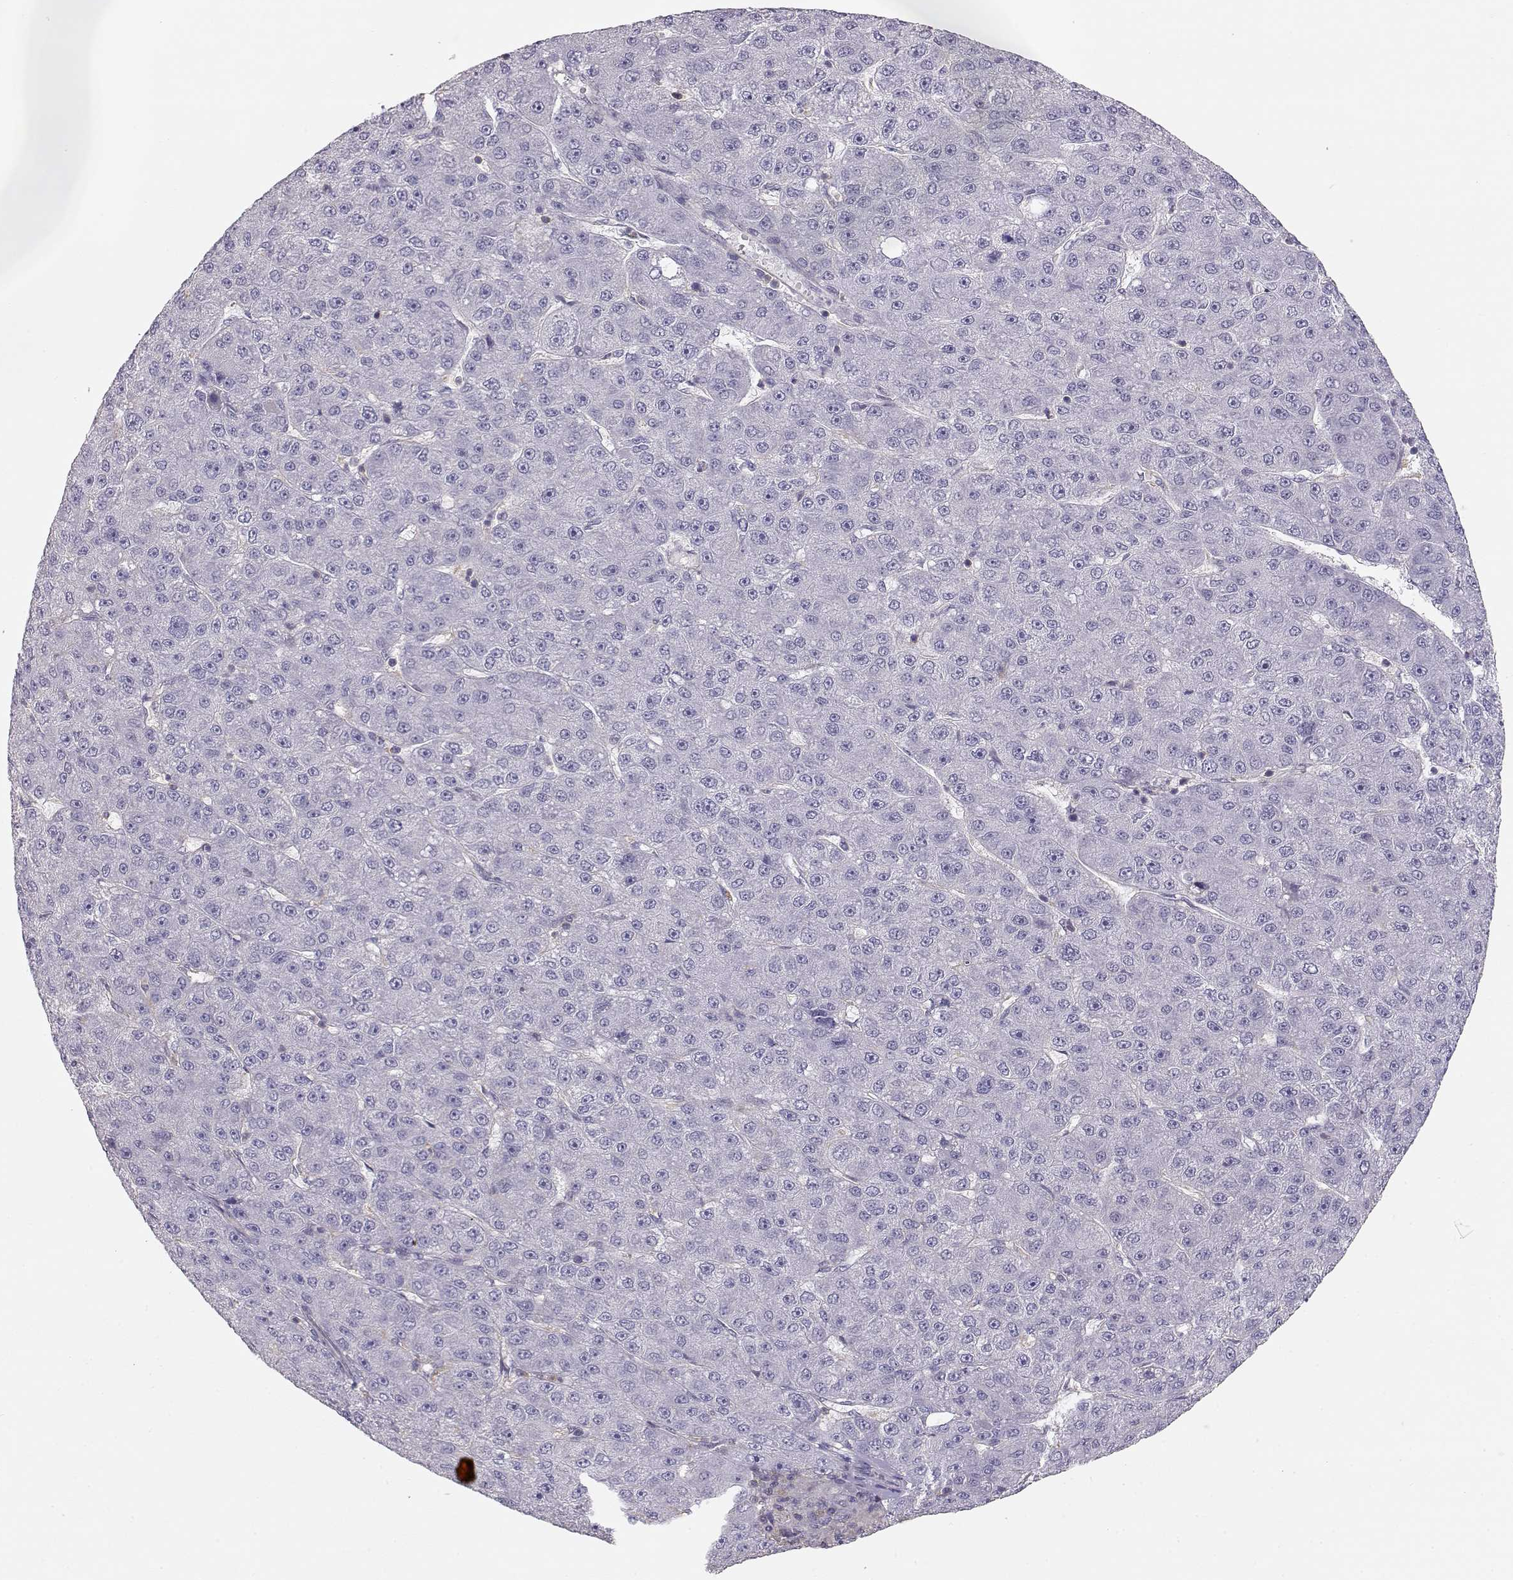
{"staining": {"intensity": "negative", "quantity": "none", "location": "none"}, "tissue": "liver cancer", "cell_type": "Tumor cells", "image_type": "cancer", "snomed": [{"axis": "morphology", "description": "Carcinoma, Hepatocellular, NOS"}, {"axis": "topography", "description": "Liver"}], "caption": "This is a image of immunohistochemistry (IHC) staining of hepatocellular carcinoma (liver), which shows no positivity in tumor cells.", "gene": "DAPL1", "patient": {"sex": "male", "age": 67}}